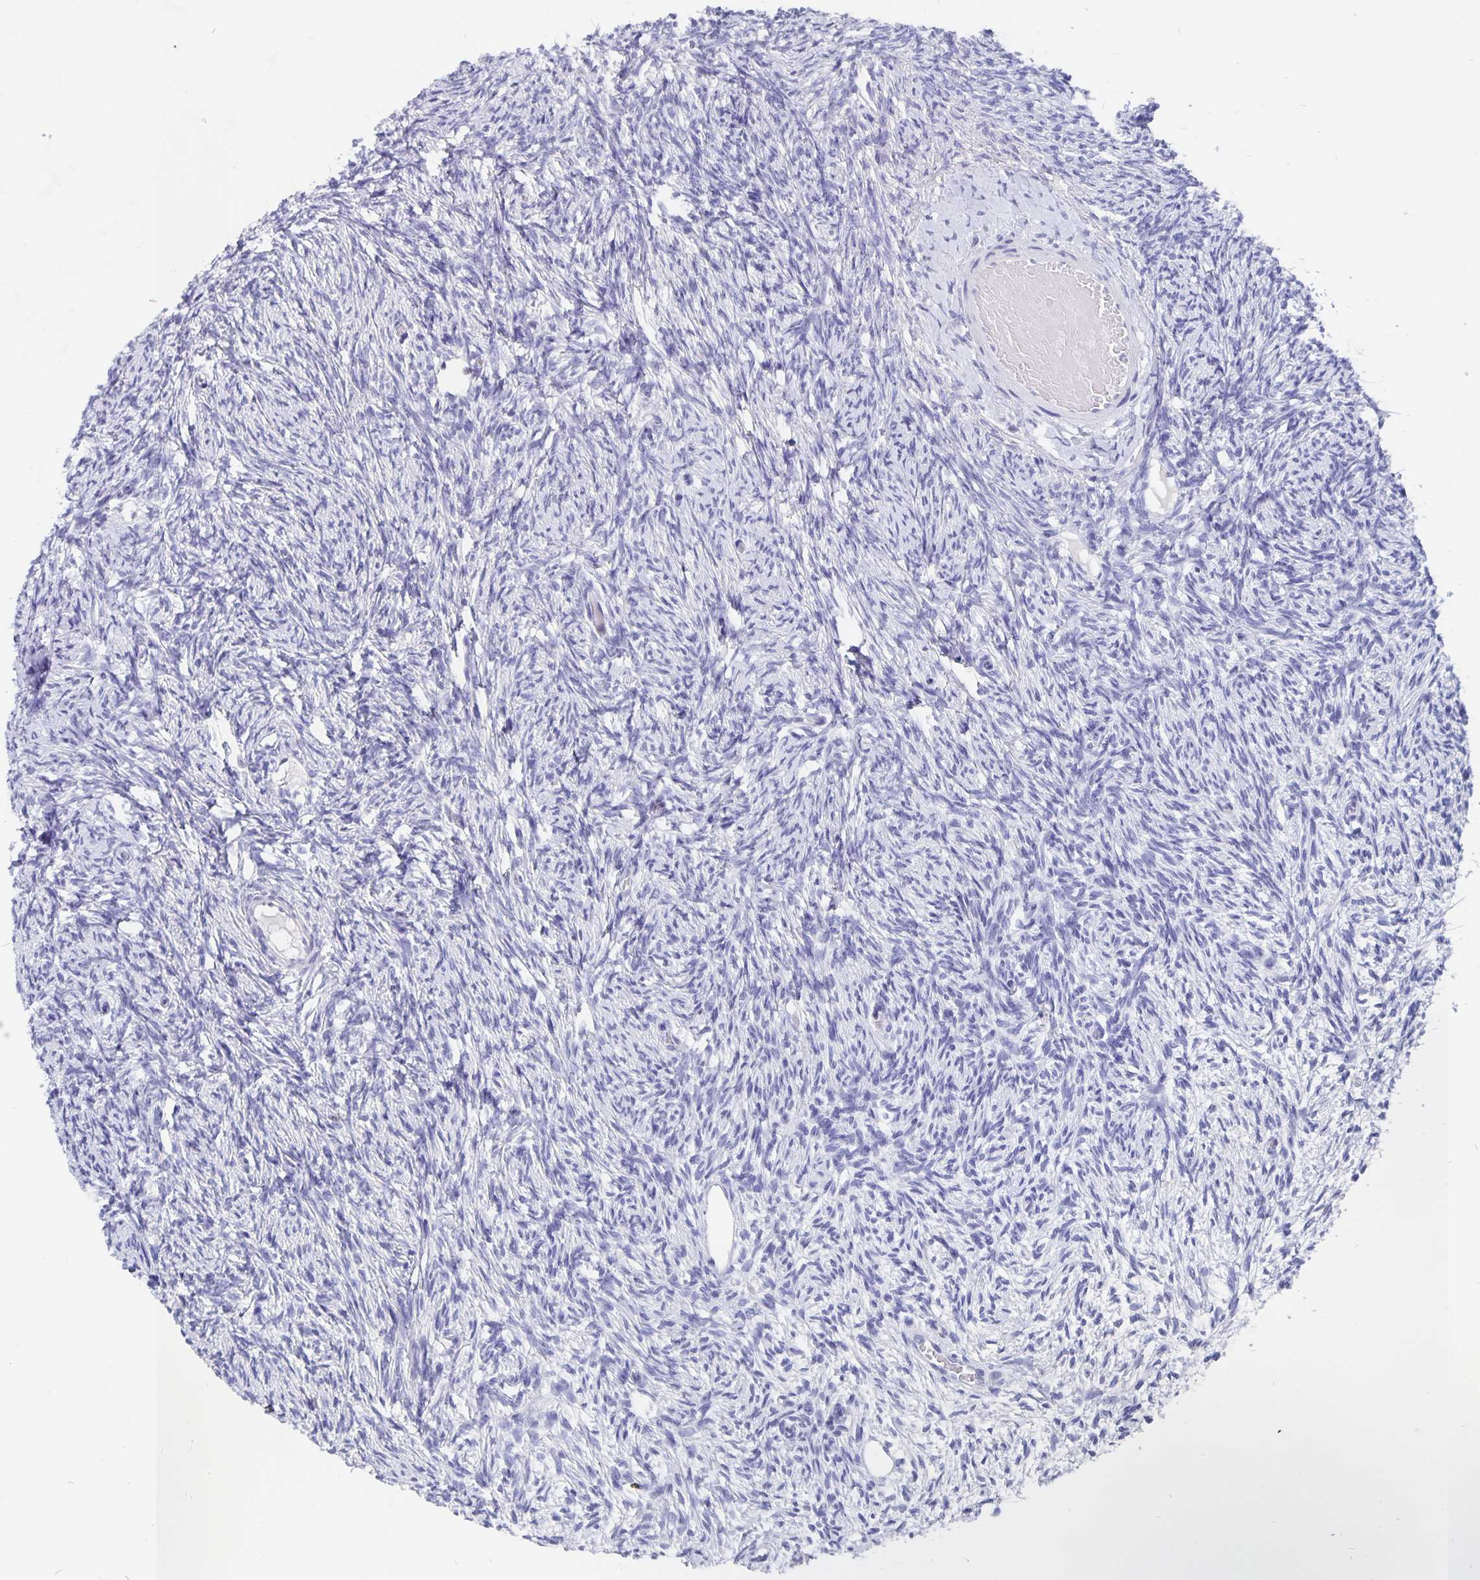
{"staining": {"intensity": "negative", "quantity": "none", "location": "none"}, "tissue": "ovary", "cell_type": "Ovarian stroma cells", "image_type": "normal", "snomed": [{"axis": "morphology", "description": "Normal tissue, NOS"}, {"axis": "topography", "description": "Ovary"}], "caption": "This is a photomicrograph of immunohistochemistry (IHC) staining of benign ovary, which shows no positivity in ovarian stroma cells.", "gene": "SMOC1", "patient": {"sex": "female", "age": 33}}